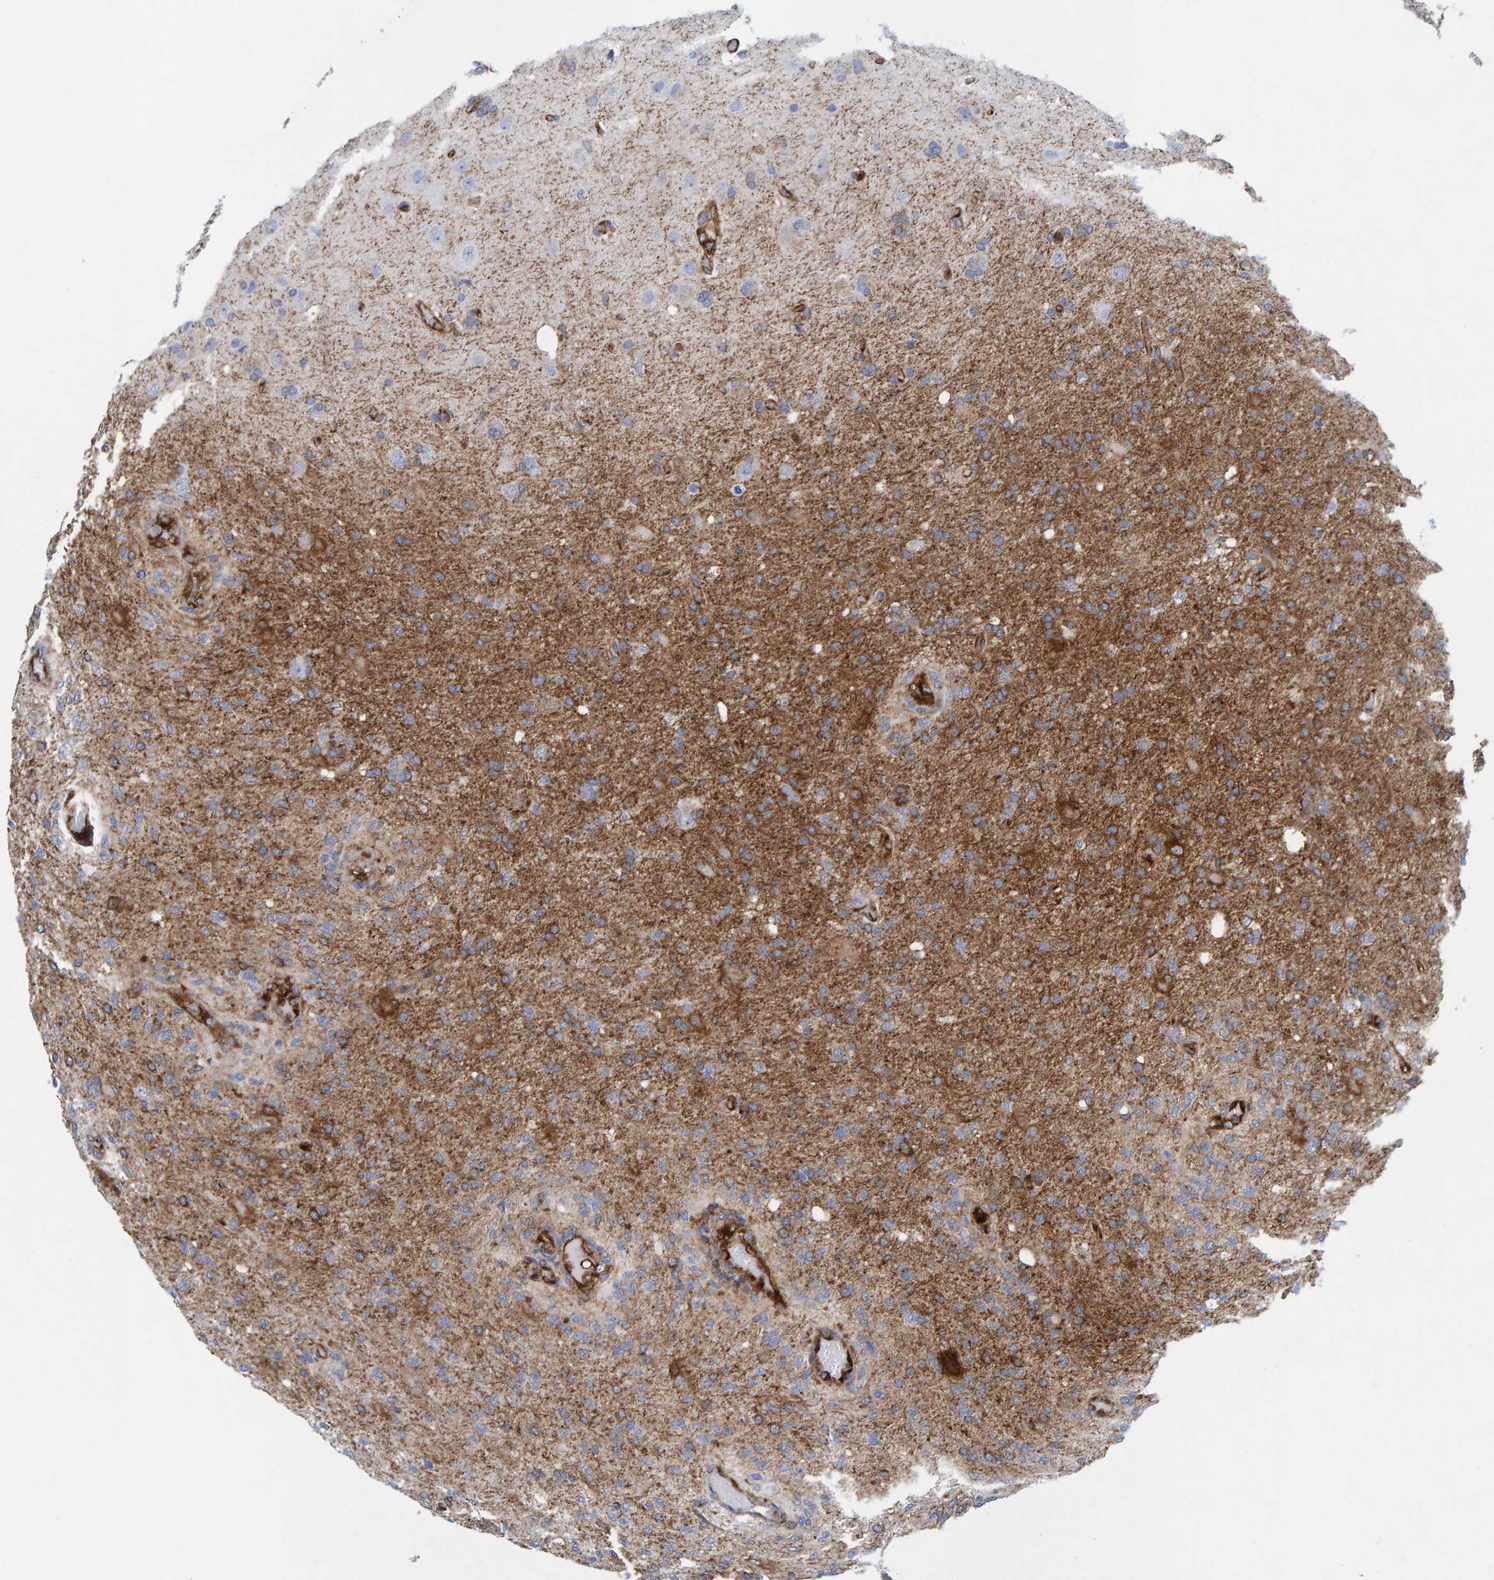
{"staining": {"intensity": "moderate", "quantity": ">75%", "location": "cytoplasmic/membranous"}, "tissue": "glioma", "cell_type": "Tumor cells", "image_type": "cancer", "snomed": [{"axis": "morphology", "description": "Normal tissue, NOS"}, {"axis": "morphology", "description": "Glioma, malignant, High grade"}, {"axis": "topography", "description": "Cerebral cortex"}], "caption": "The histopathology image exhibits a brown stain indicating the presence of a protein in the cytoplasmic/membranous of tumor cells in malignant glioma (high-grade).", "gene": "MVP", "patient": {"sex": "male", "age": 77}}